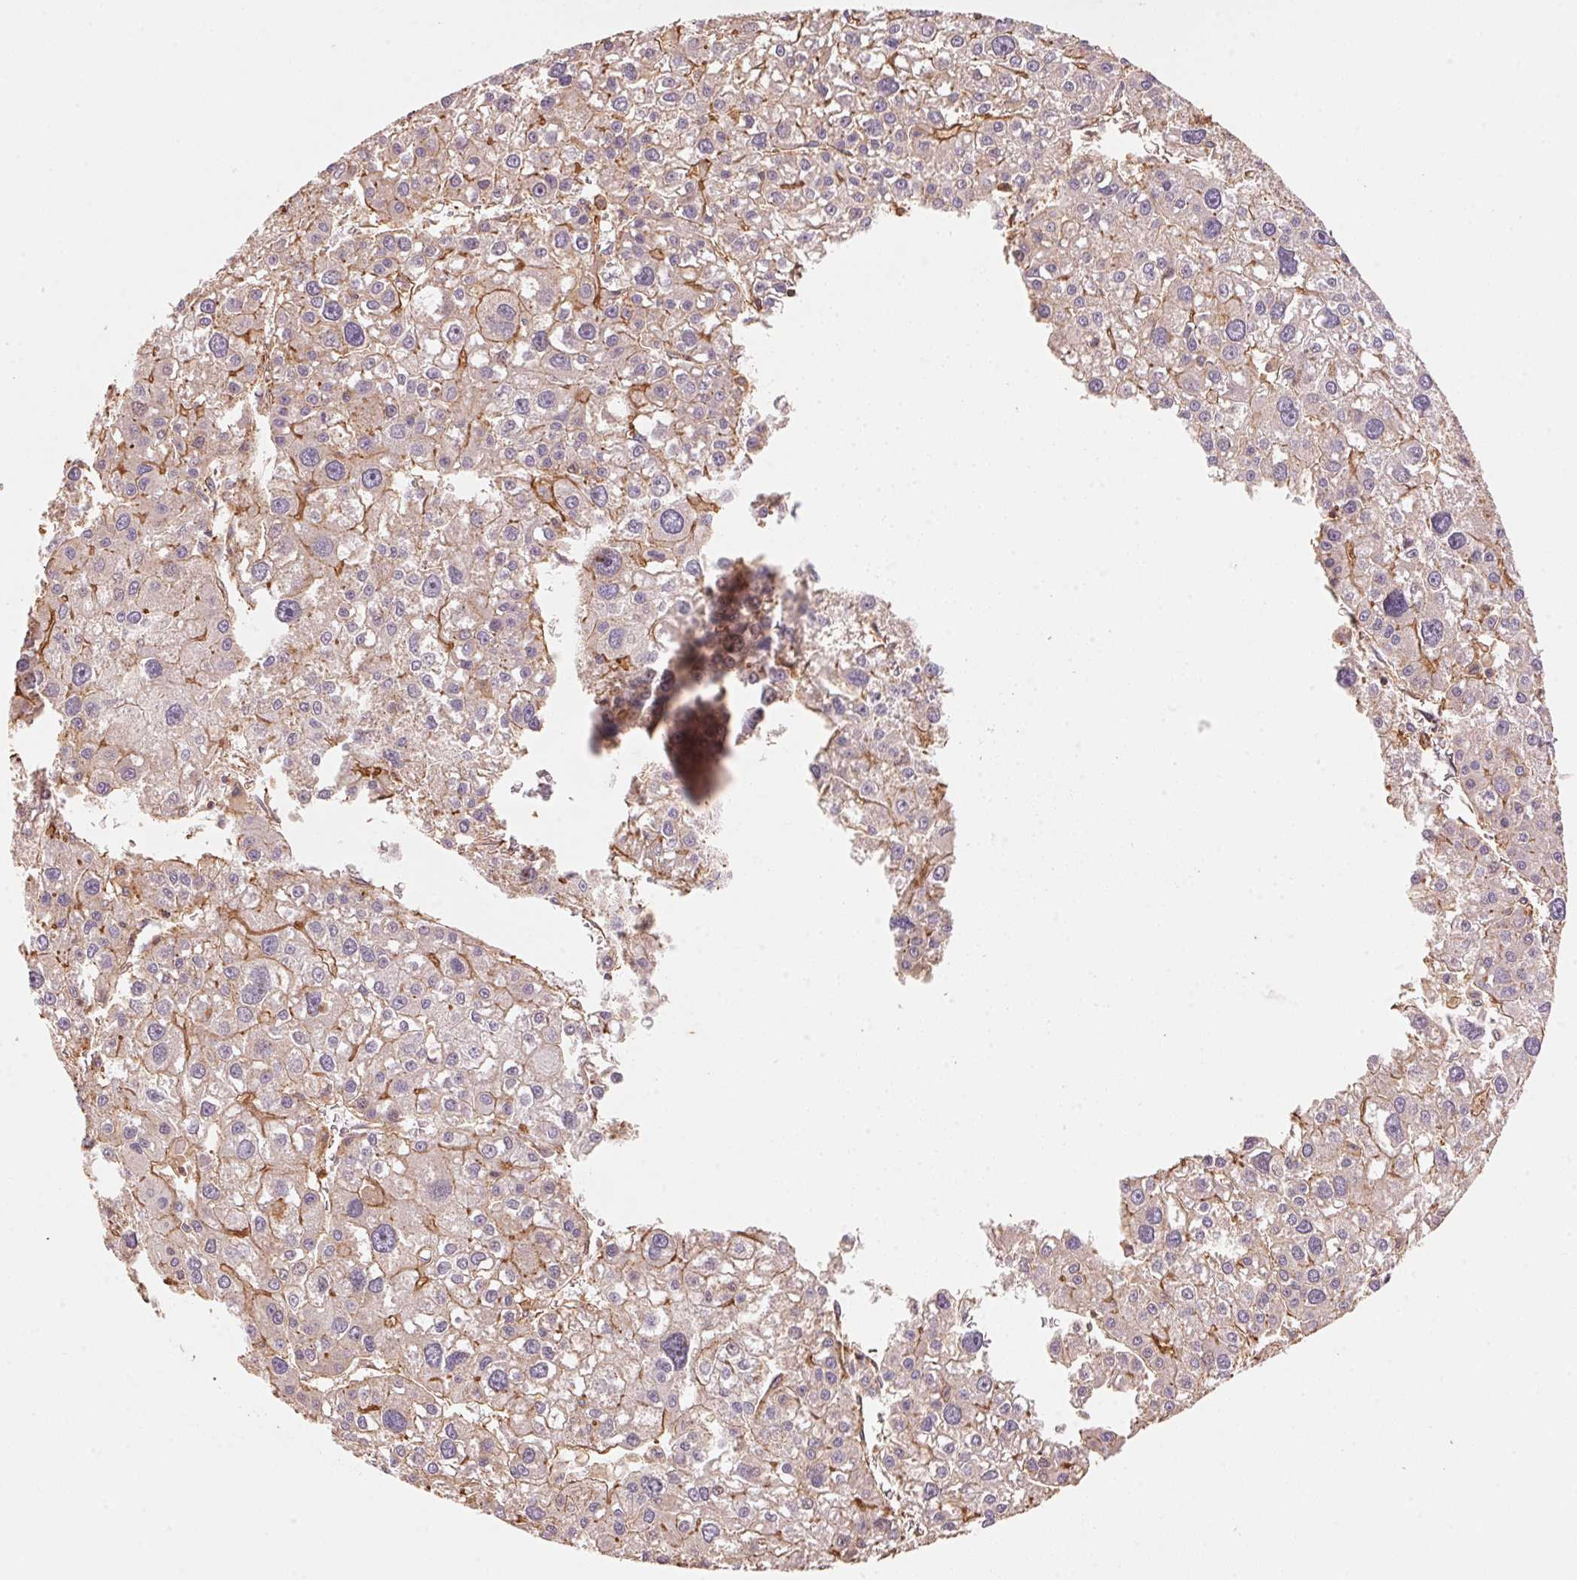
{"staining": {"intensity": "moderate", "quantity": "25%-75%", "location": "cytoplasmic/membranous"}, "tissue": "liver cancer", "cell_type": "Tumor cells", "image_type": "cancer", "snomed": [{"axis": "morphology", "description": "Carcinoma, Hepatocellular, NOS"}, {"axis": "topography", "description": "Liver"}], "caption": "Liver hepatocellular carcinoma stained with DAB (3,3'-diaminobenzidine) immunohistochemistry reveals medium levels of moderate cytoplasmic/membranous staining in approximately 25%-75% of tumor cells. (IHC, brightfield microscopy, high magnification).", "gene": "FRAS1", "patient": {"sex": "male", "age": 73}}